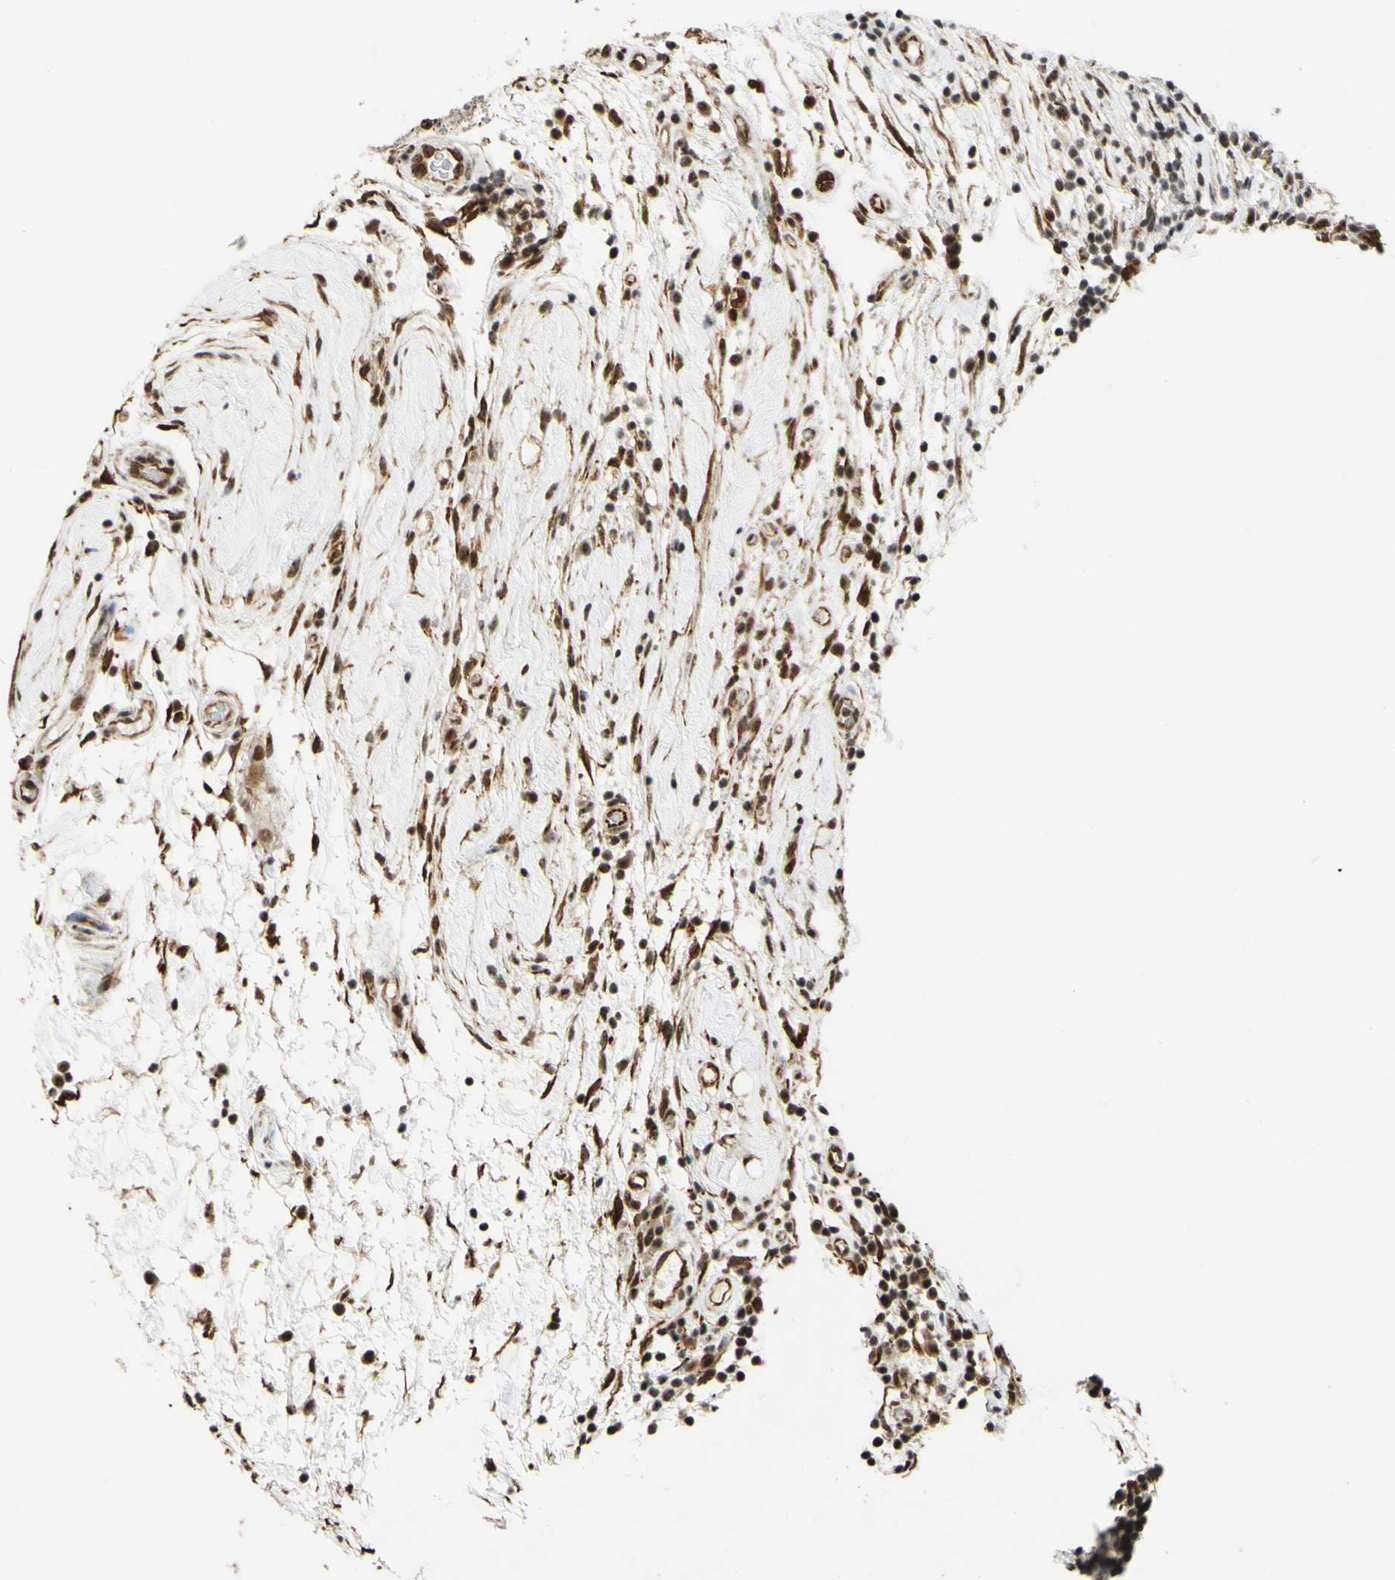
{"staining": {"intensity": "strong", "quantity": ">75%", "location": "nuclear"}, "tissue": "testis cancer", "cell_type": "Tumor cells", "image_type": "cancer", "snomed": [{"axis": "morphology", "description": "Seminoma, NOS"}, {"axis": "topography", "description": "Testis"}], "caption": "IHC image of neoplastic tissue: human testis cancer (seminoma) stained using immunohistochemistry displays high levels of strong protein expression localized specifically in the nuclear of tumor cells, appearing as a nuclear brown color.", "gene": "SAP18", "patient": {"sex": "male", "age": 43}}